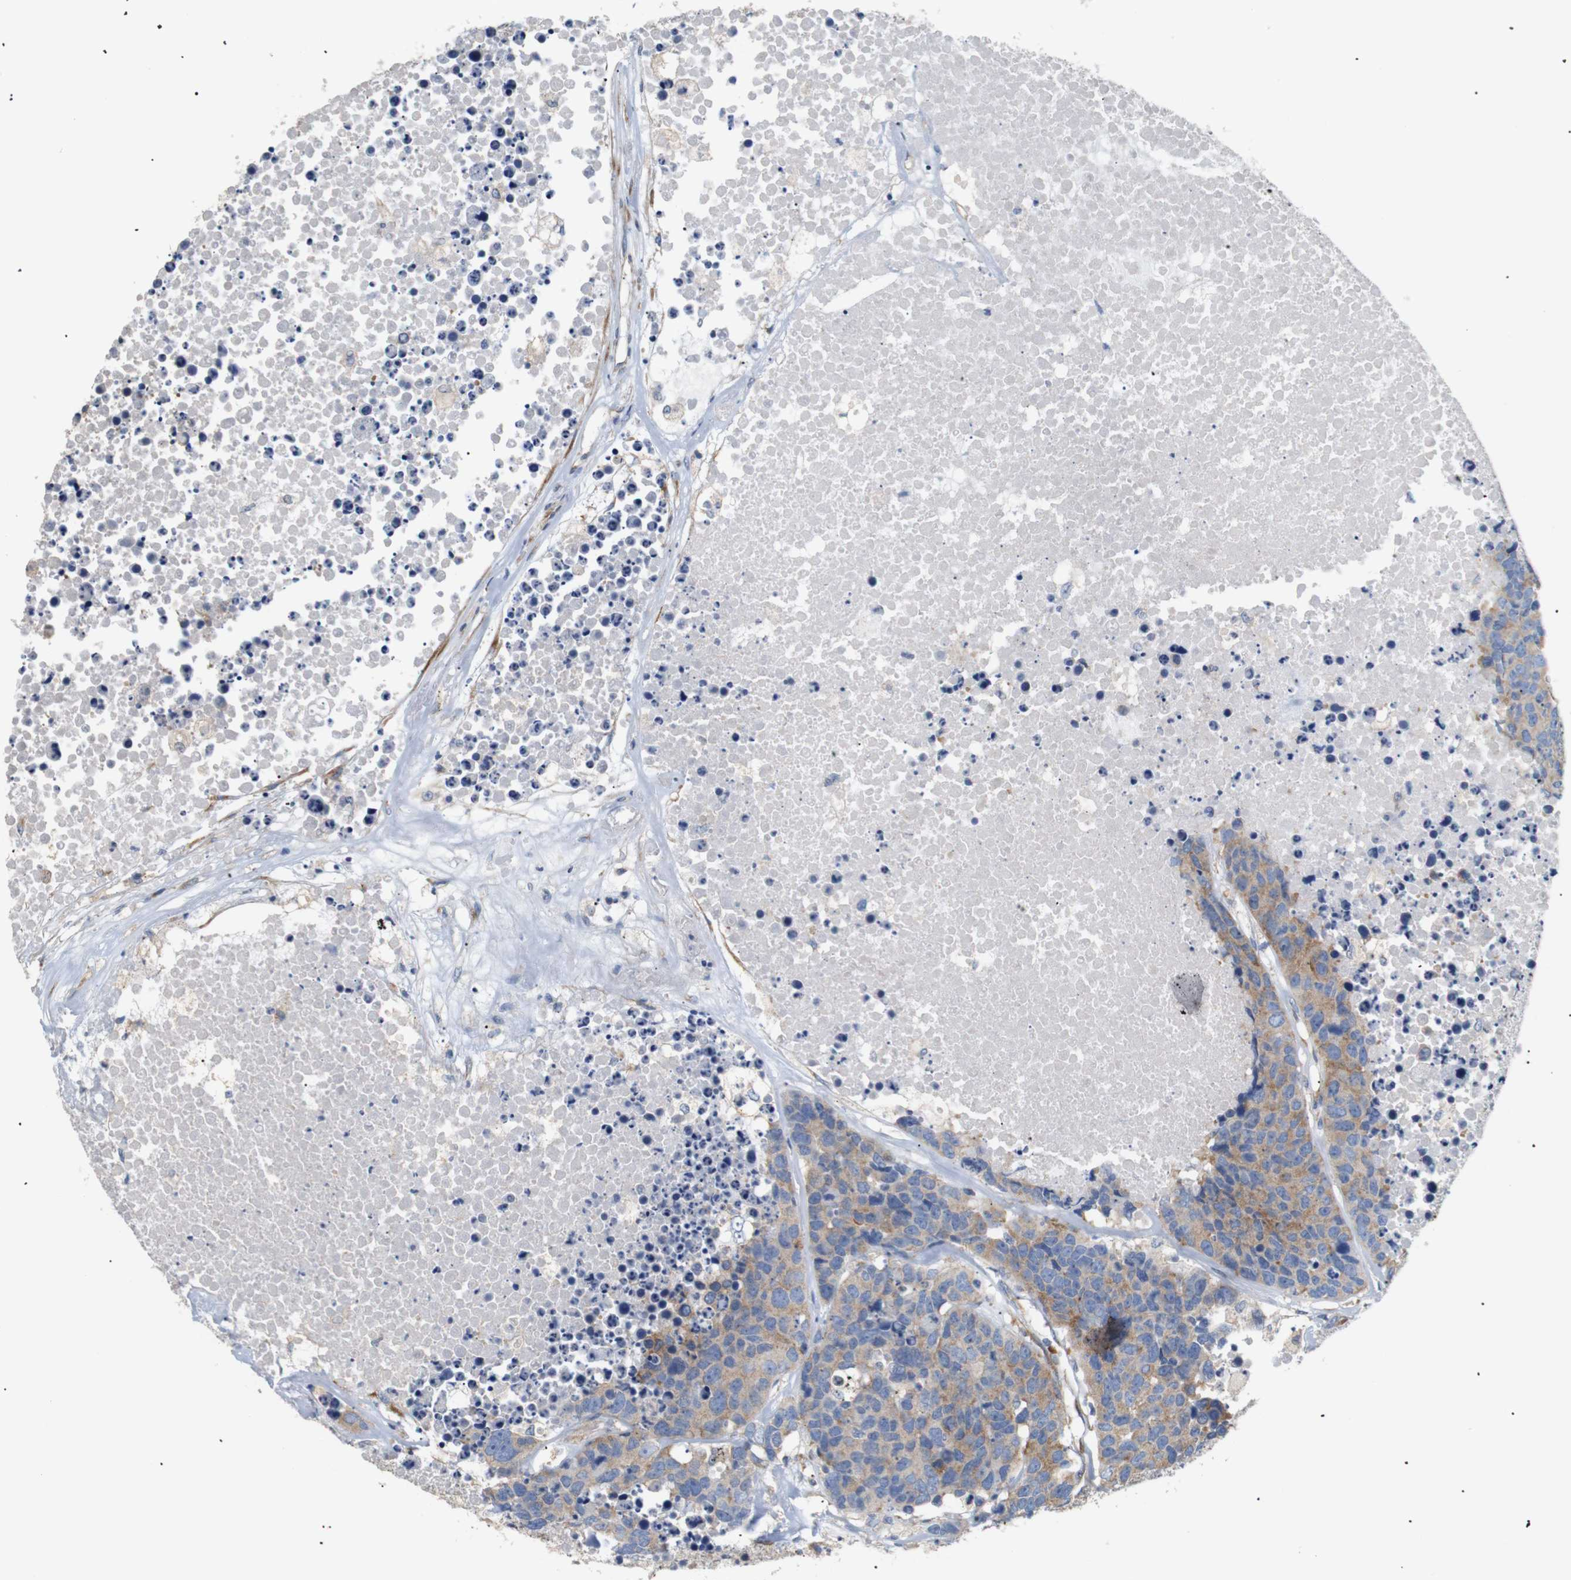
{"staining": {"intensity": "moderate", "quantity": "25%-75%", "location": "cytoplasmic/membranous"}, "tissue": "carcinoid", "cell_type": "Tumor cells", "image_type": "cancer", "snomed": [{"axis": "morphology", "description": "Carcinoid, malignant, NOS"}, {"axis": "topography", "description": "Lung"}], "caption": "A high-resolution photomicrograph shows immunohistochemistry staining of carcinoid, which displays moderate cytoplasmic/membranous expression in about 25%-75% of tumor cells. (IHC, brightfield microscopy, high magnification).", "gene": "TRIM5", "patient": {"sex": "male", "age": 60}}